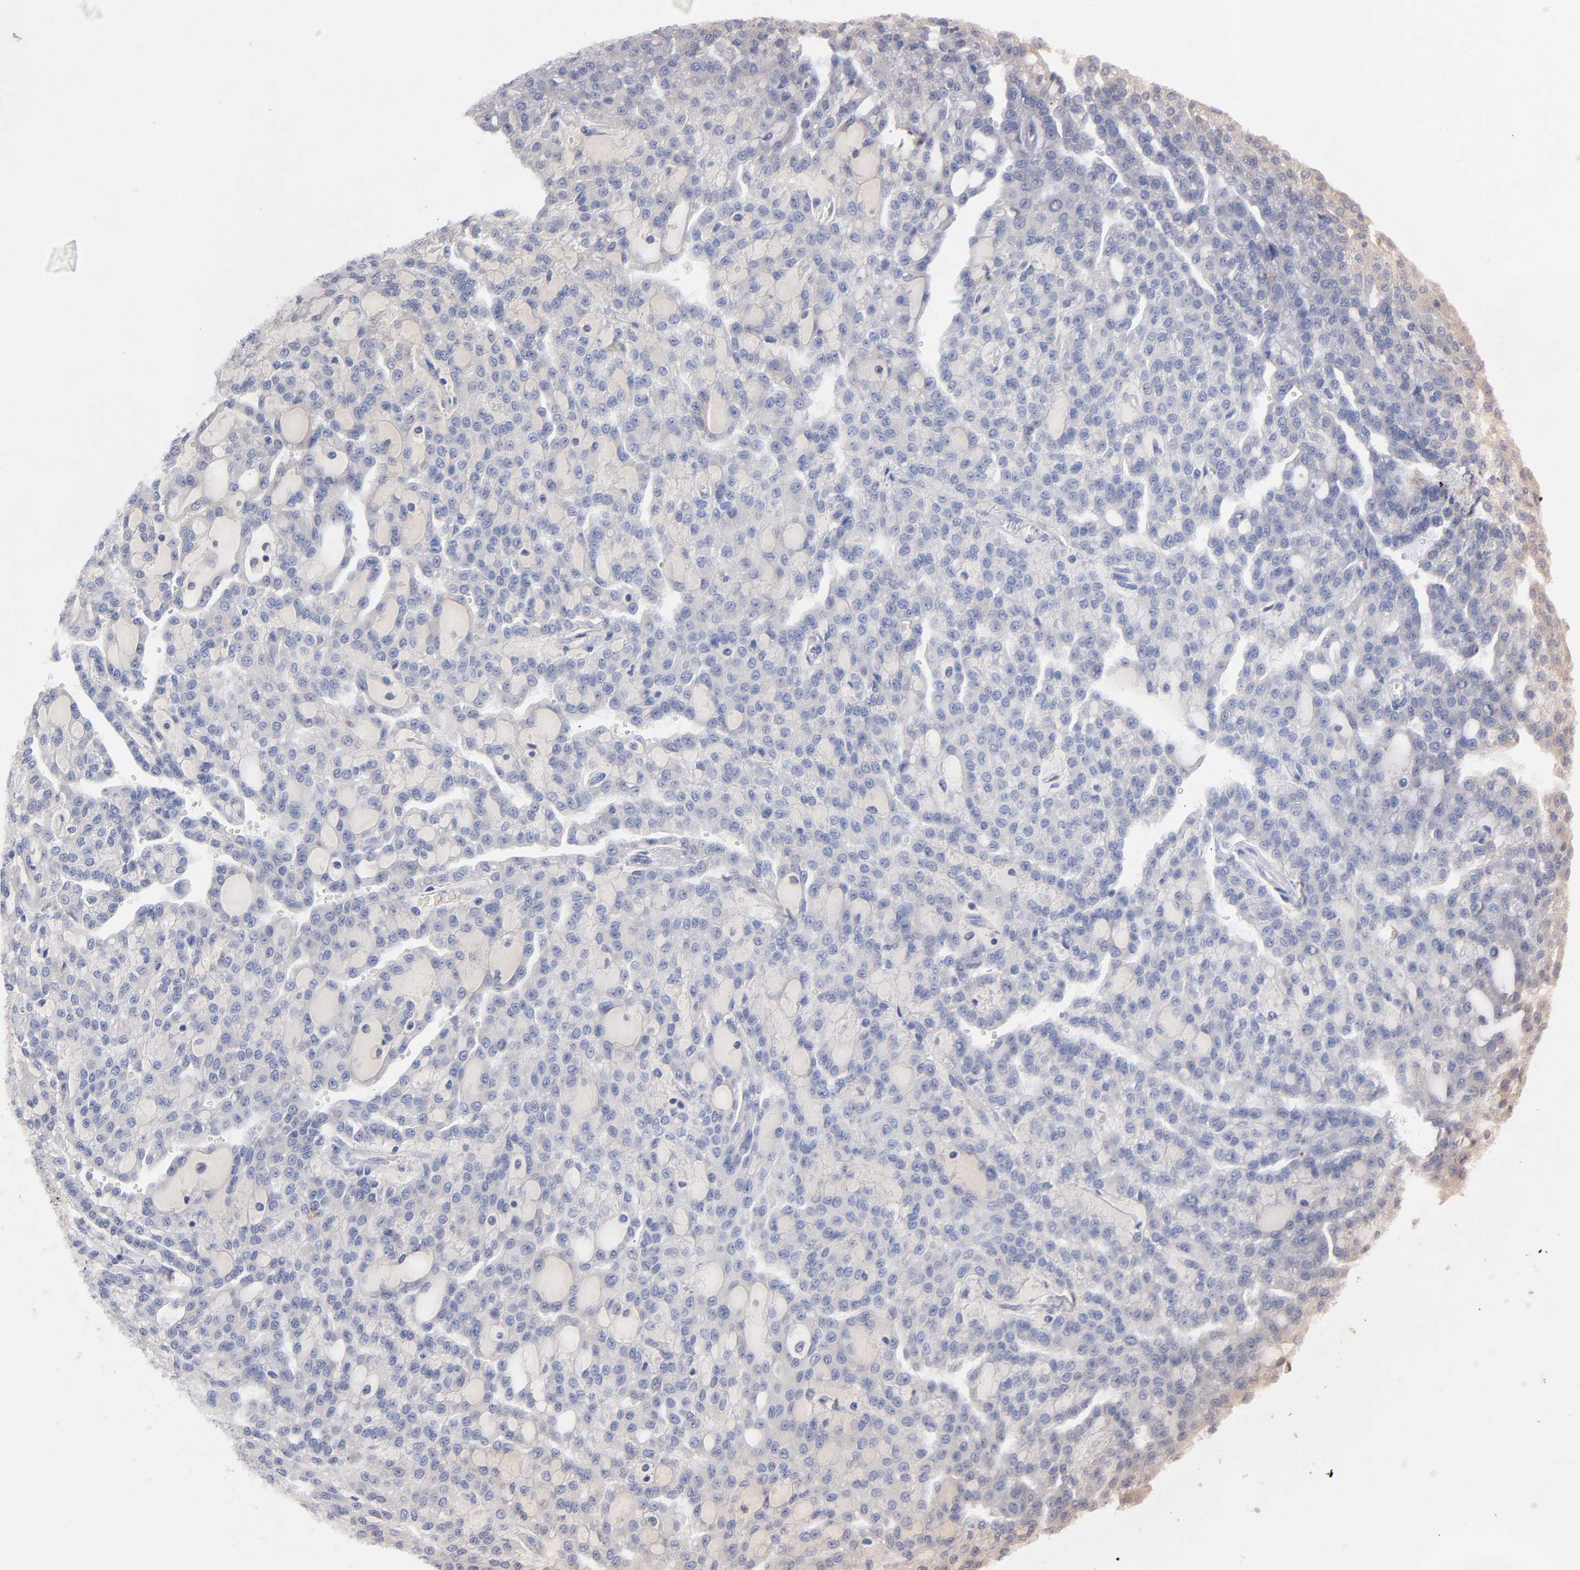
{"staining": {"intensity": "weak", "quantity": ">75%", "location": "cytoplasmic/membranous"}, "tissue": "renal cancer", "cell_type": "Tumor cells", "image_type": "cancer", "snomed": [{"axis": "morphology", "description": "Adenocarcinoma, NOS"}, {"axis": "topography", "description": "Kidney"}], "caption": "Approximately >75% of tumor cells in renal cancer (adenocarcinoma) display weak cytoplasmic/membranous protein staining as visualized by brown immunohistochemical staining.", "gene": "RPS29", "patient": {"sex": "male", "age": 63}}